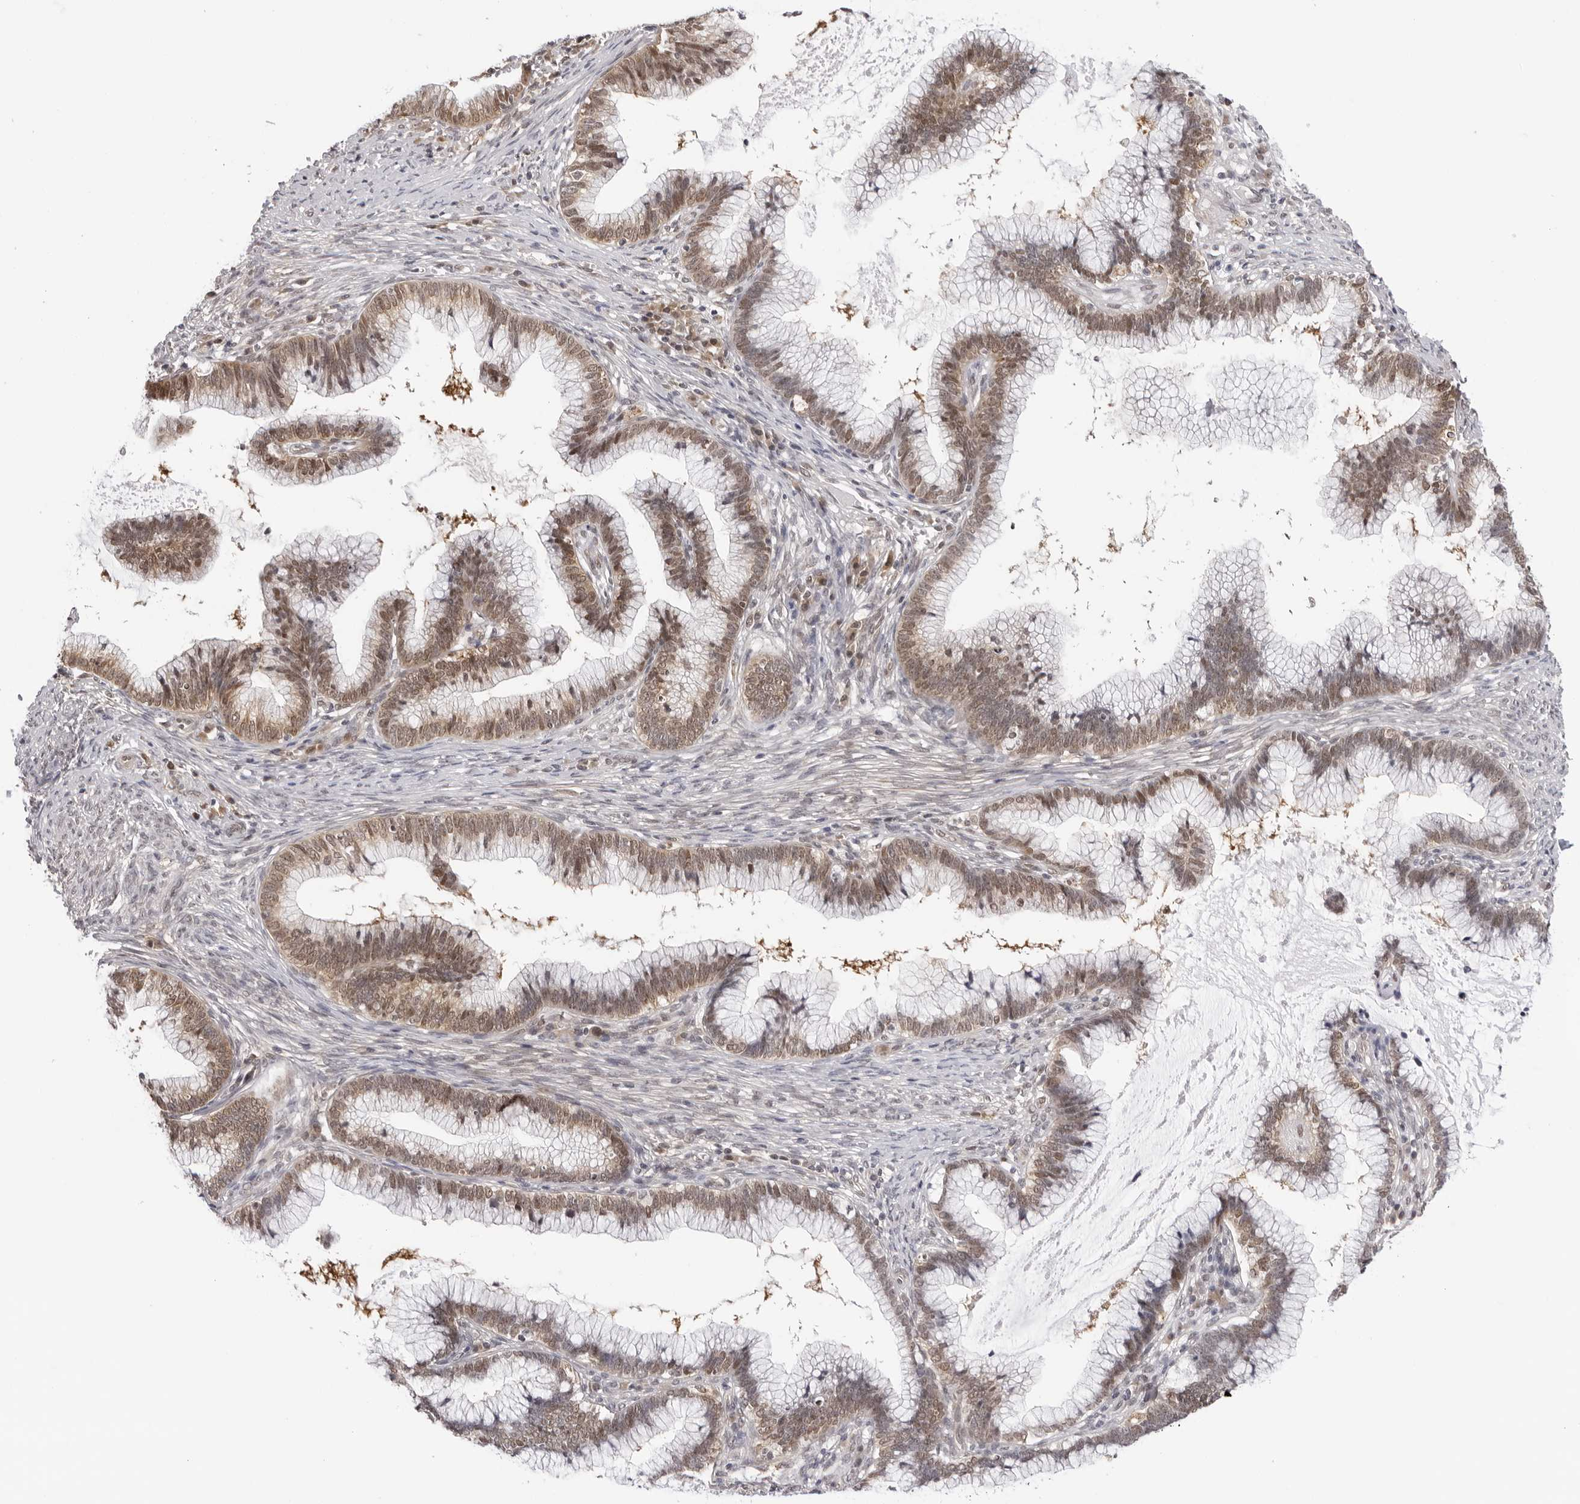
{"staining": {"intensity": "moderate", "quantity": "25%-75%", "location": "nuclear"}, "tissue": "cervical cancer", "cell_type": "Tumor cells", "image_type": "cancer", "snomed": [{"axis": "morphology", "description": "Adenocarcinoma, NOS"}, {"axis": "topography", "description": "Cervix"}], "caption": "High-magnification brightfield microscopy of adenocarcinoma (cervical) stained with DAB (brown) and counterstained with hematoxylin (blue). tumor cells exhibit moderate nuclear expression is identified in about25%-75% of cells.", "gene": "WDR77", "patient": {"sex": "female", "age": 36}}